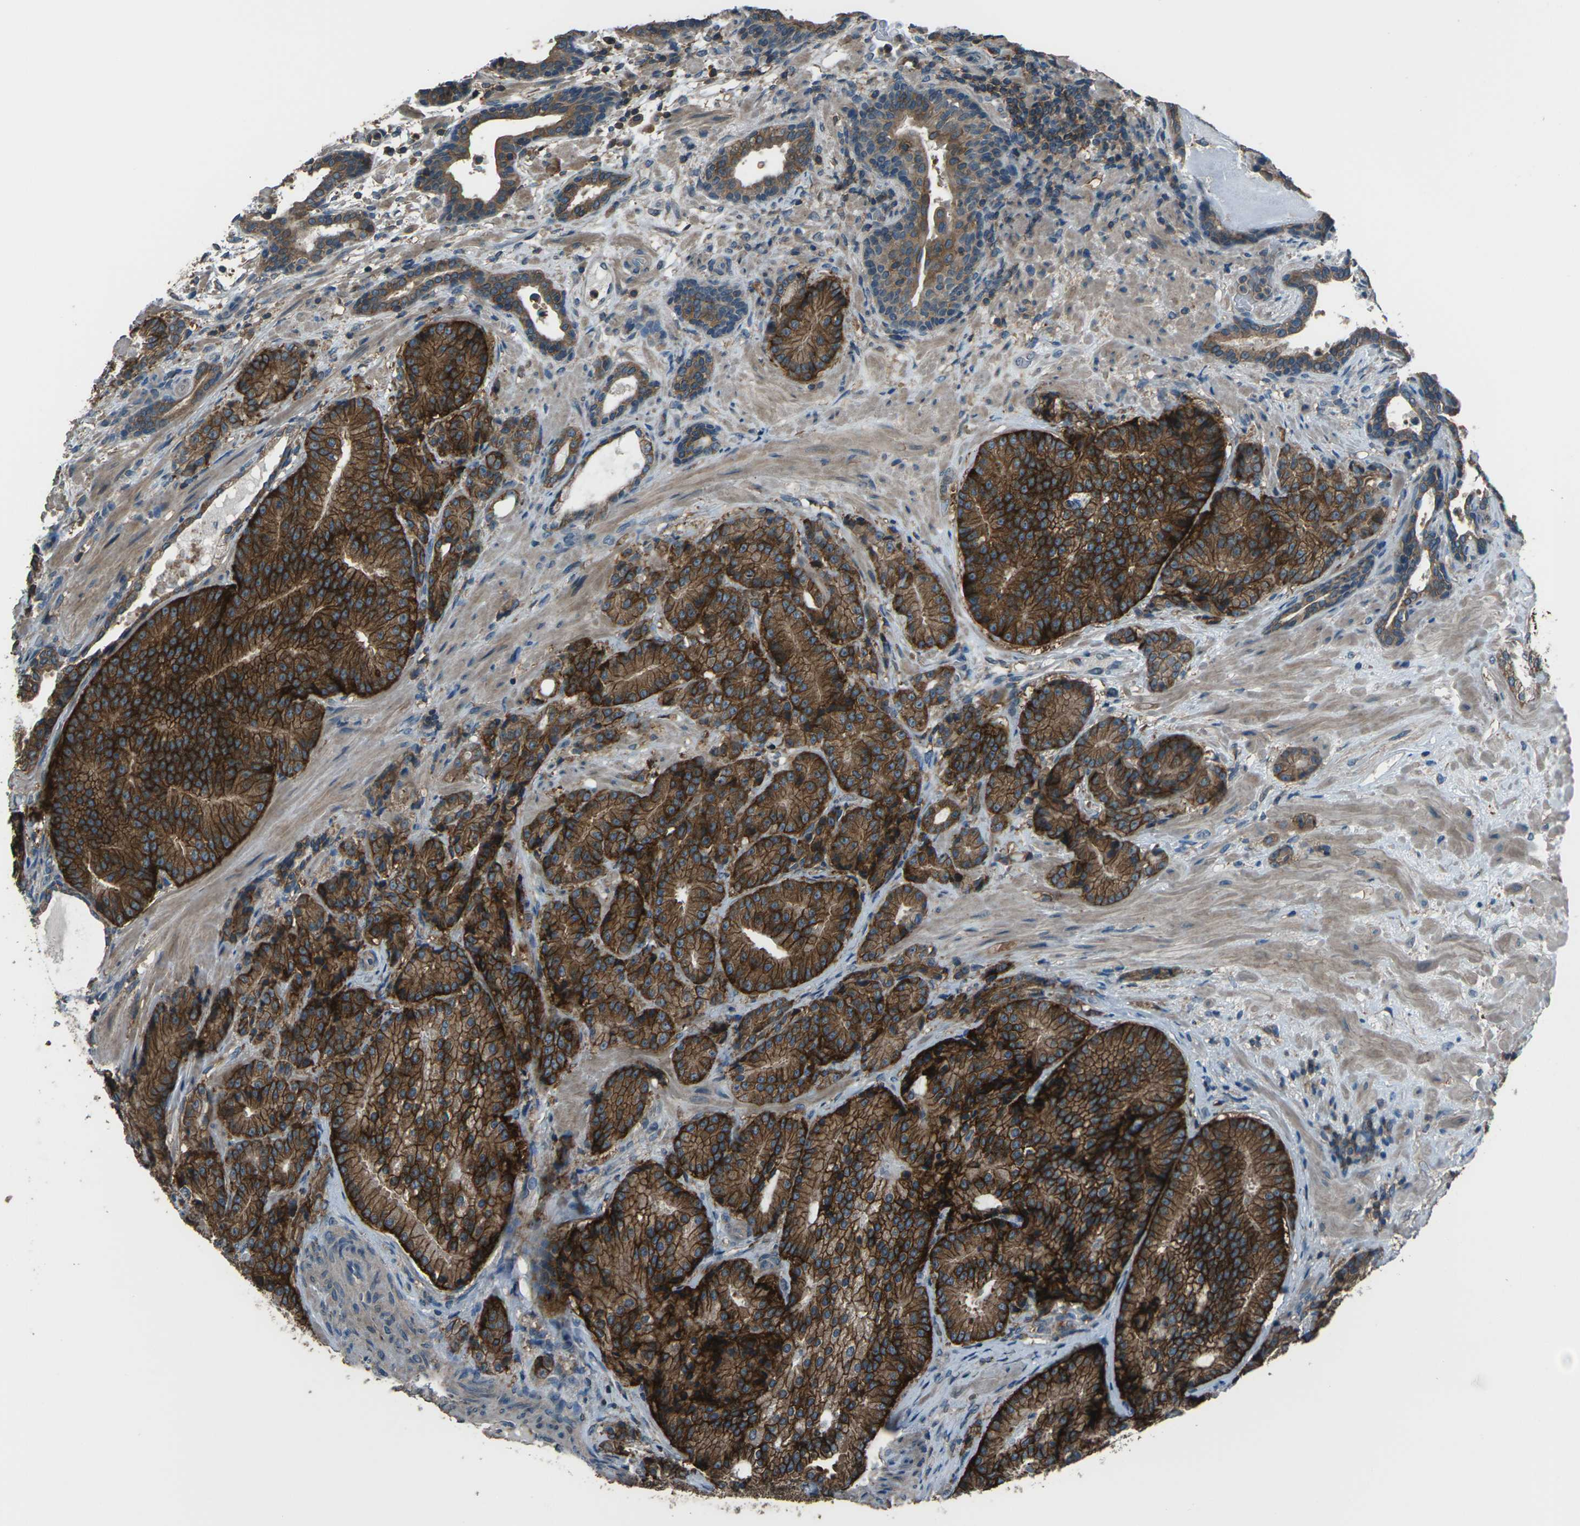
{"staining": {"intensity": "strong", "quantity": ">75%", "location": "cytoplasmic/membranous"}, "tissue": "prostate cancer", "cell_type": "Tumor cells", "image_type": "cancer", "snomed": [{"axis": "morphology", "description": "Adenocarcinoma, High grade"}, {"axis": "topography", "description": "Prostate"}], "caption": "Human prostate adenocarcinoma (high-grade) stained with a protein marker demonstrates strong staining in tumor cells.", "gene": "CMTM4", "patient": {"sex": "male", "age": 61}}